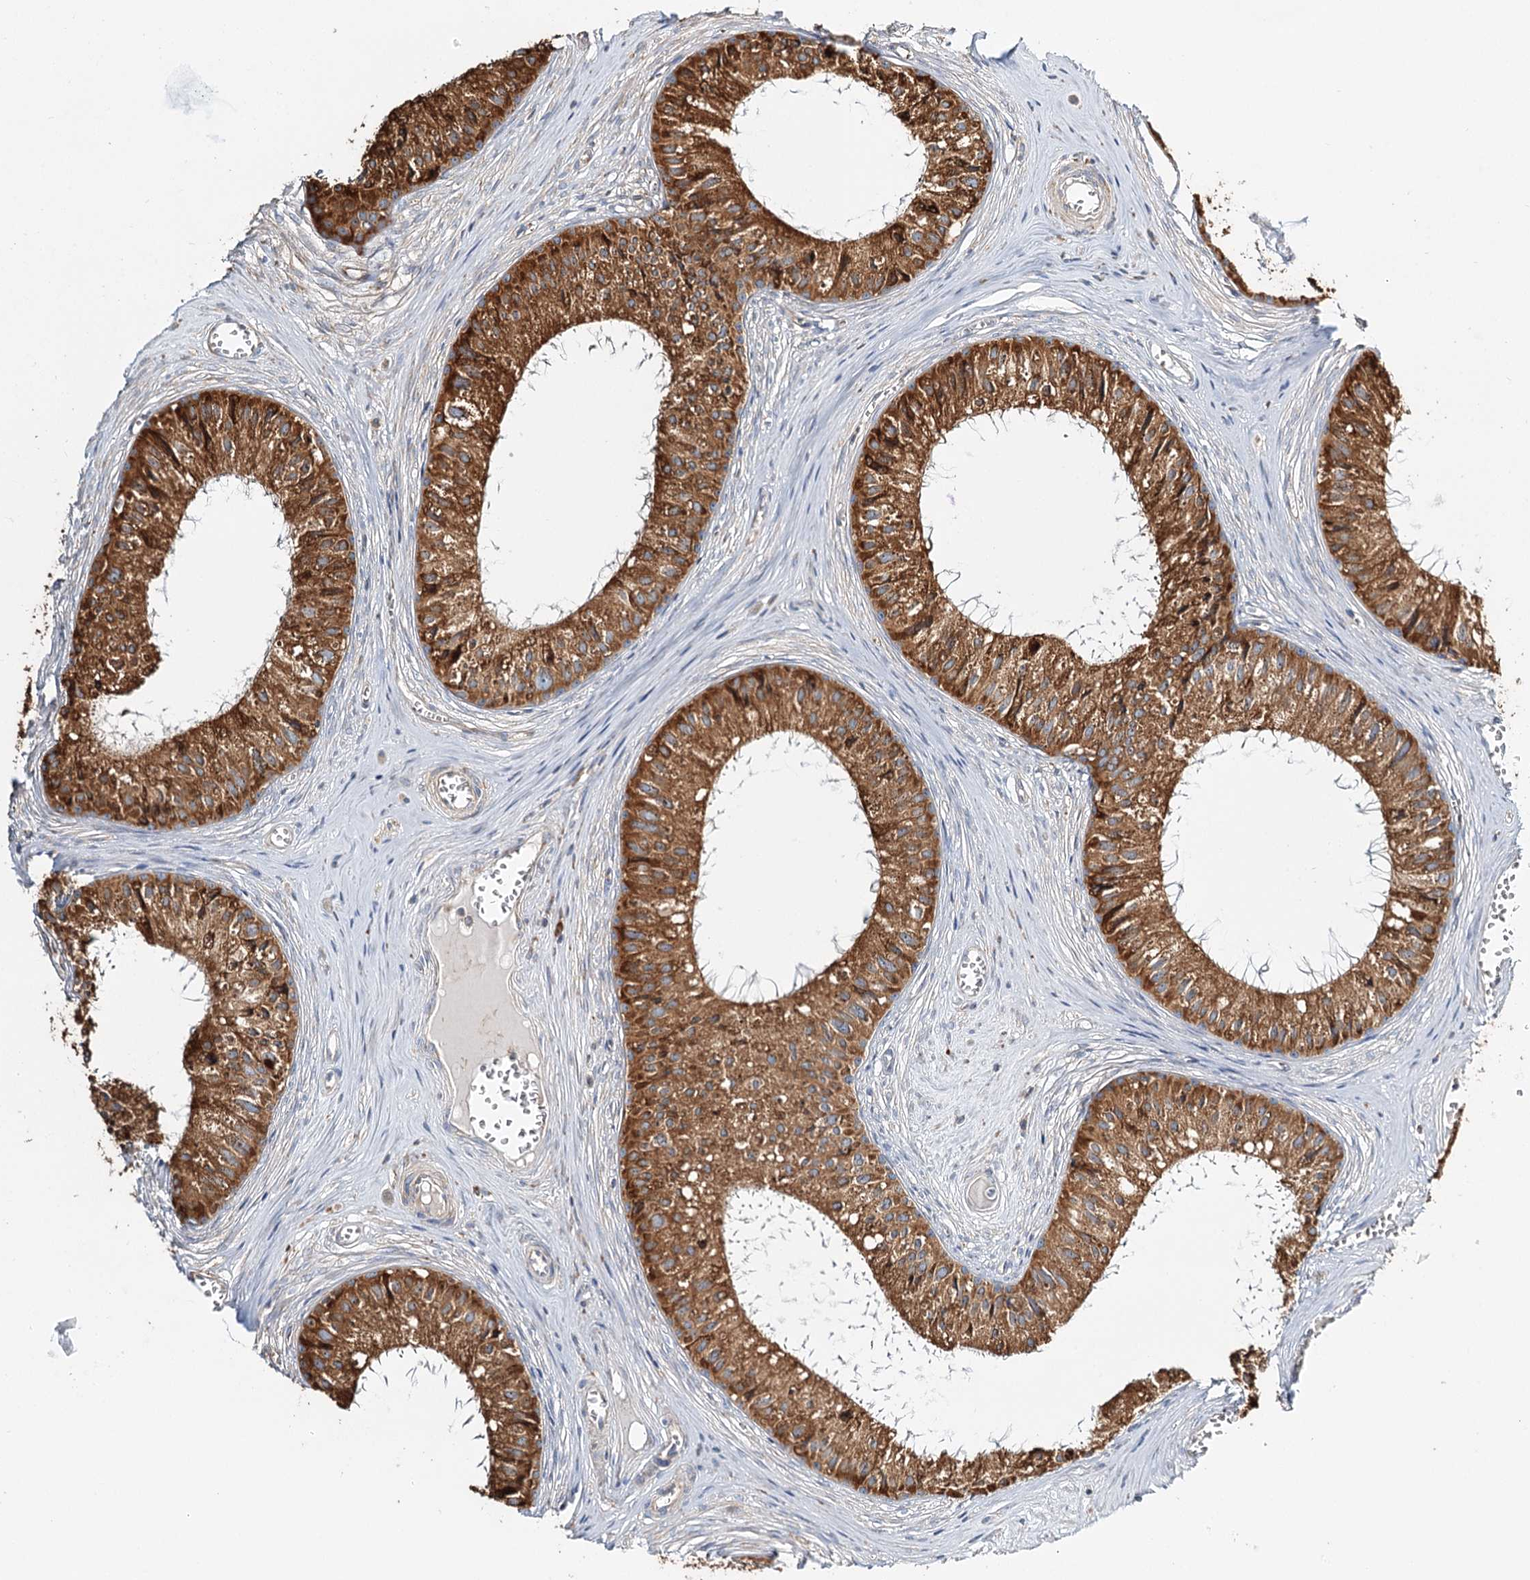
{"staining": {"intensity": "strong", "quantity": ">75%", "location": "cytoplasmic/membranous"}, "tissue": "epididymis", "cell_type": "Glandular cells", "image_type": "normal", "snomed": [{"axis": "morphology", "description": "Normal tissue, NOS"}, {"axis": "topography", "description": "Epididymis"}], "caption": "Epididymis stained with a brown dye reveals strong cytoplasmic/membranous positive staining in about >75% of glandular cells.", "gene": "TAS1R1", "patient": {"sex": "male", "age": 36}}